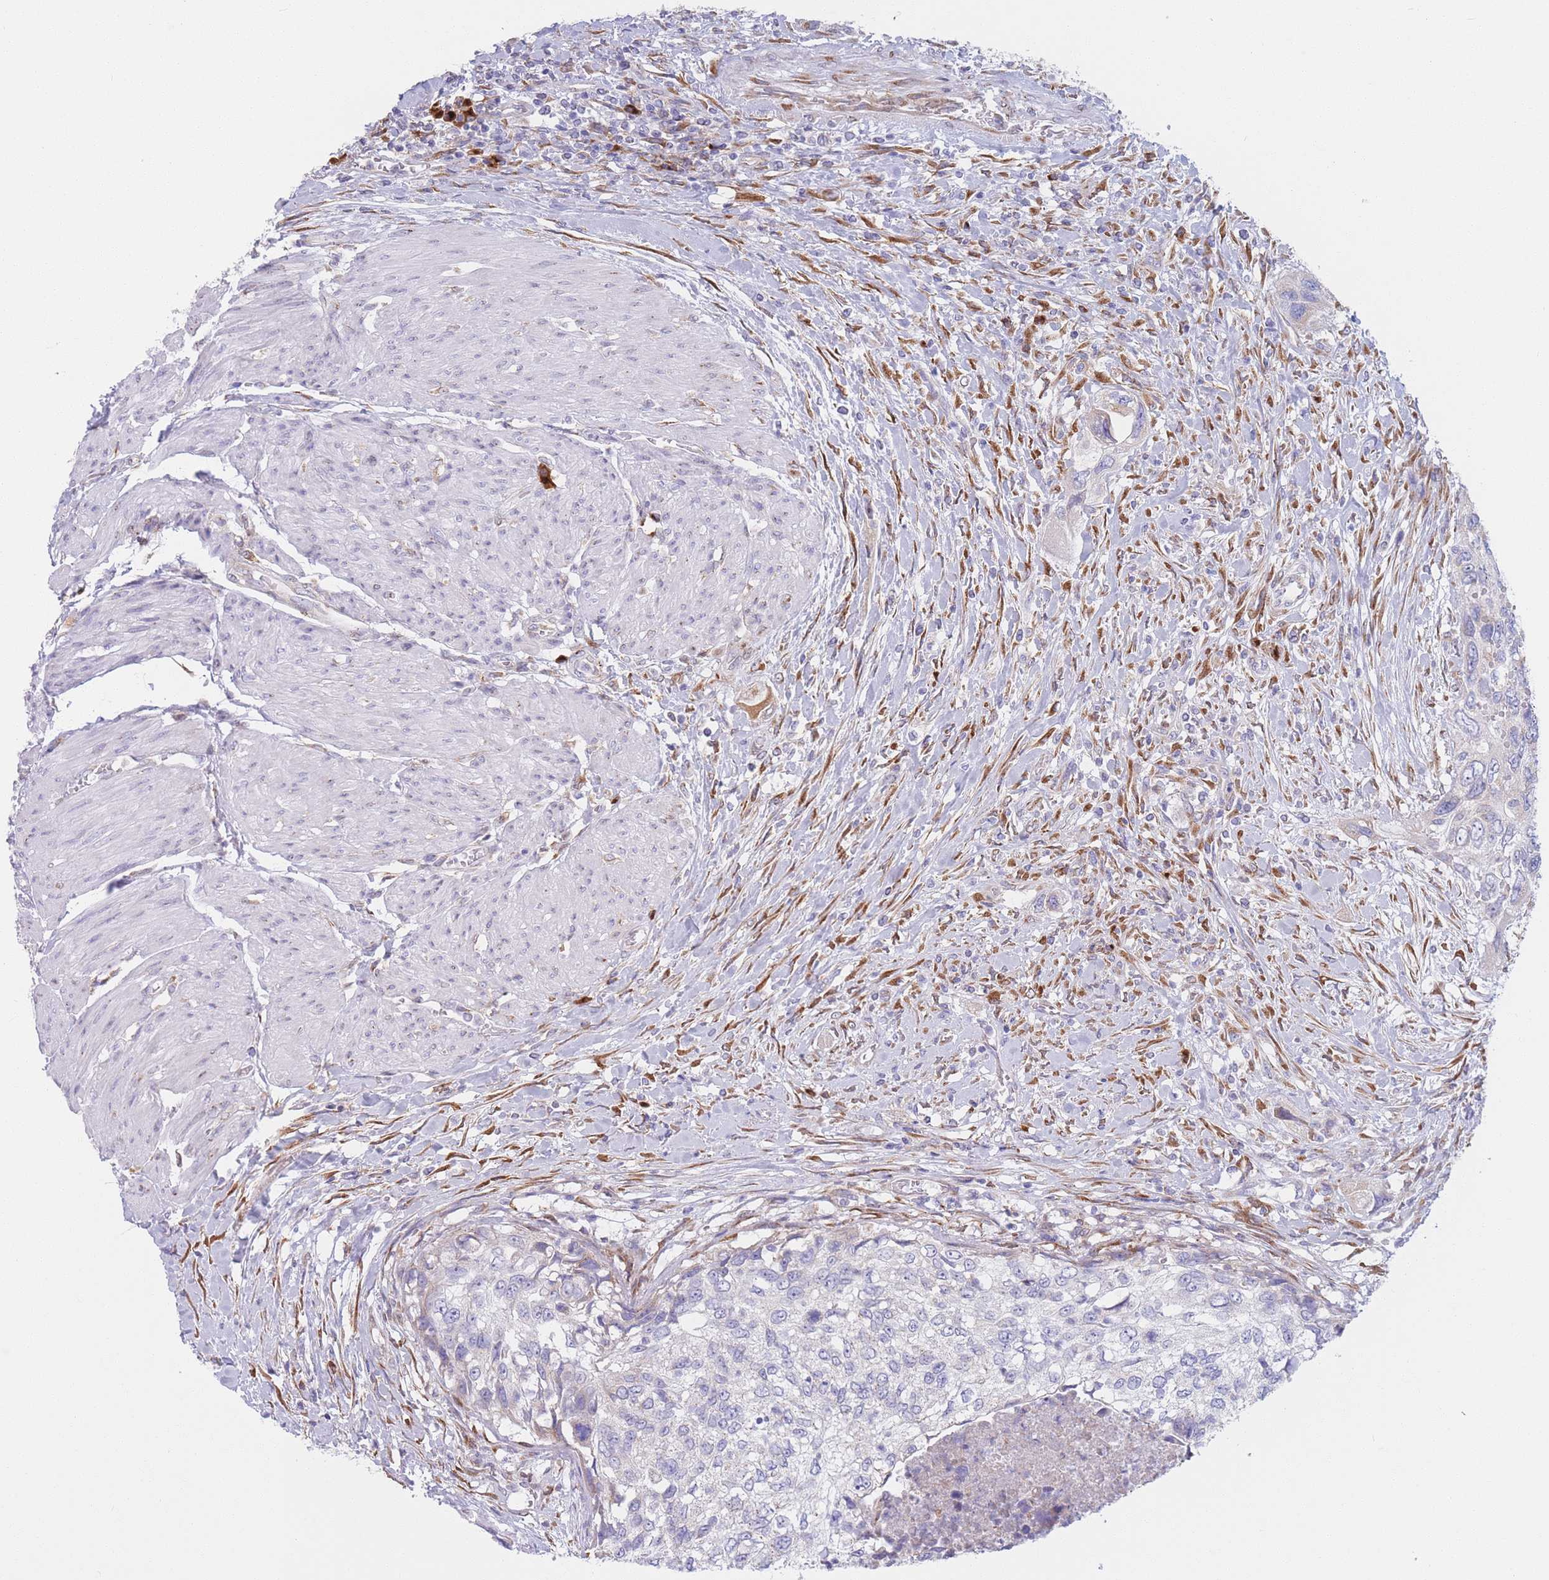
{"staining": {"intensity": "negative", "quantity": "none", "location": "none"}, "tissue": "urothelial cancer", "cell_type": "Tumor cells", "image_type": "cancer", "snomed": [{"axis": "morphology", "description": "Urothelial carcinoma, High grade"}, {"axis": "topography", "description": "Urinary bladder"}], "caption": "Urothelial carcinoma (high-grade) was stained to show a protein in brown. There is no significant staining in tumor cells. The staining is performed using DAB (3,3'-diaminobenzidine) brown chromogen with nuclei counter-stained in using hematoxylin.", "gene": "MRPL30", "patient": {"sex": "female", "age": 60}}